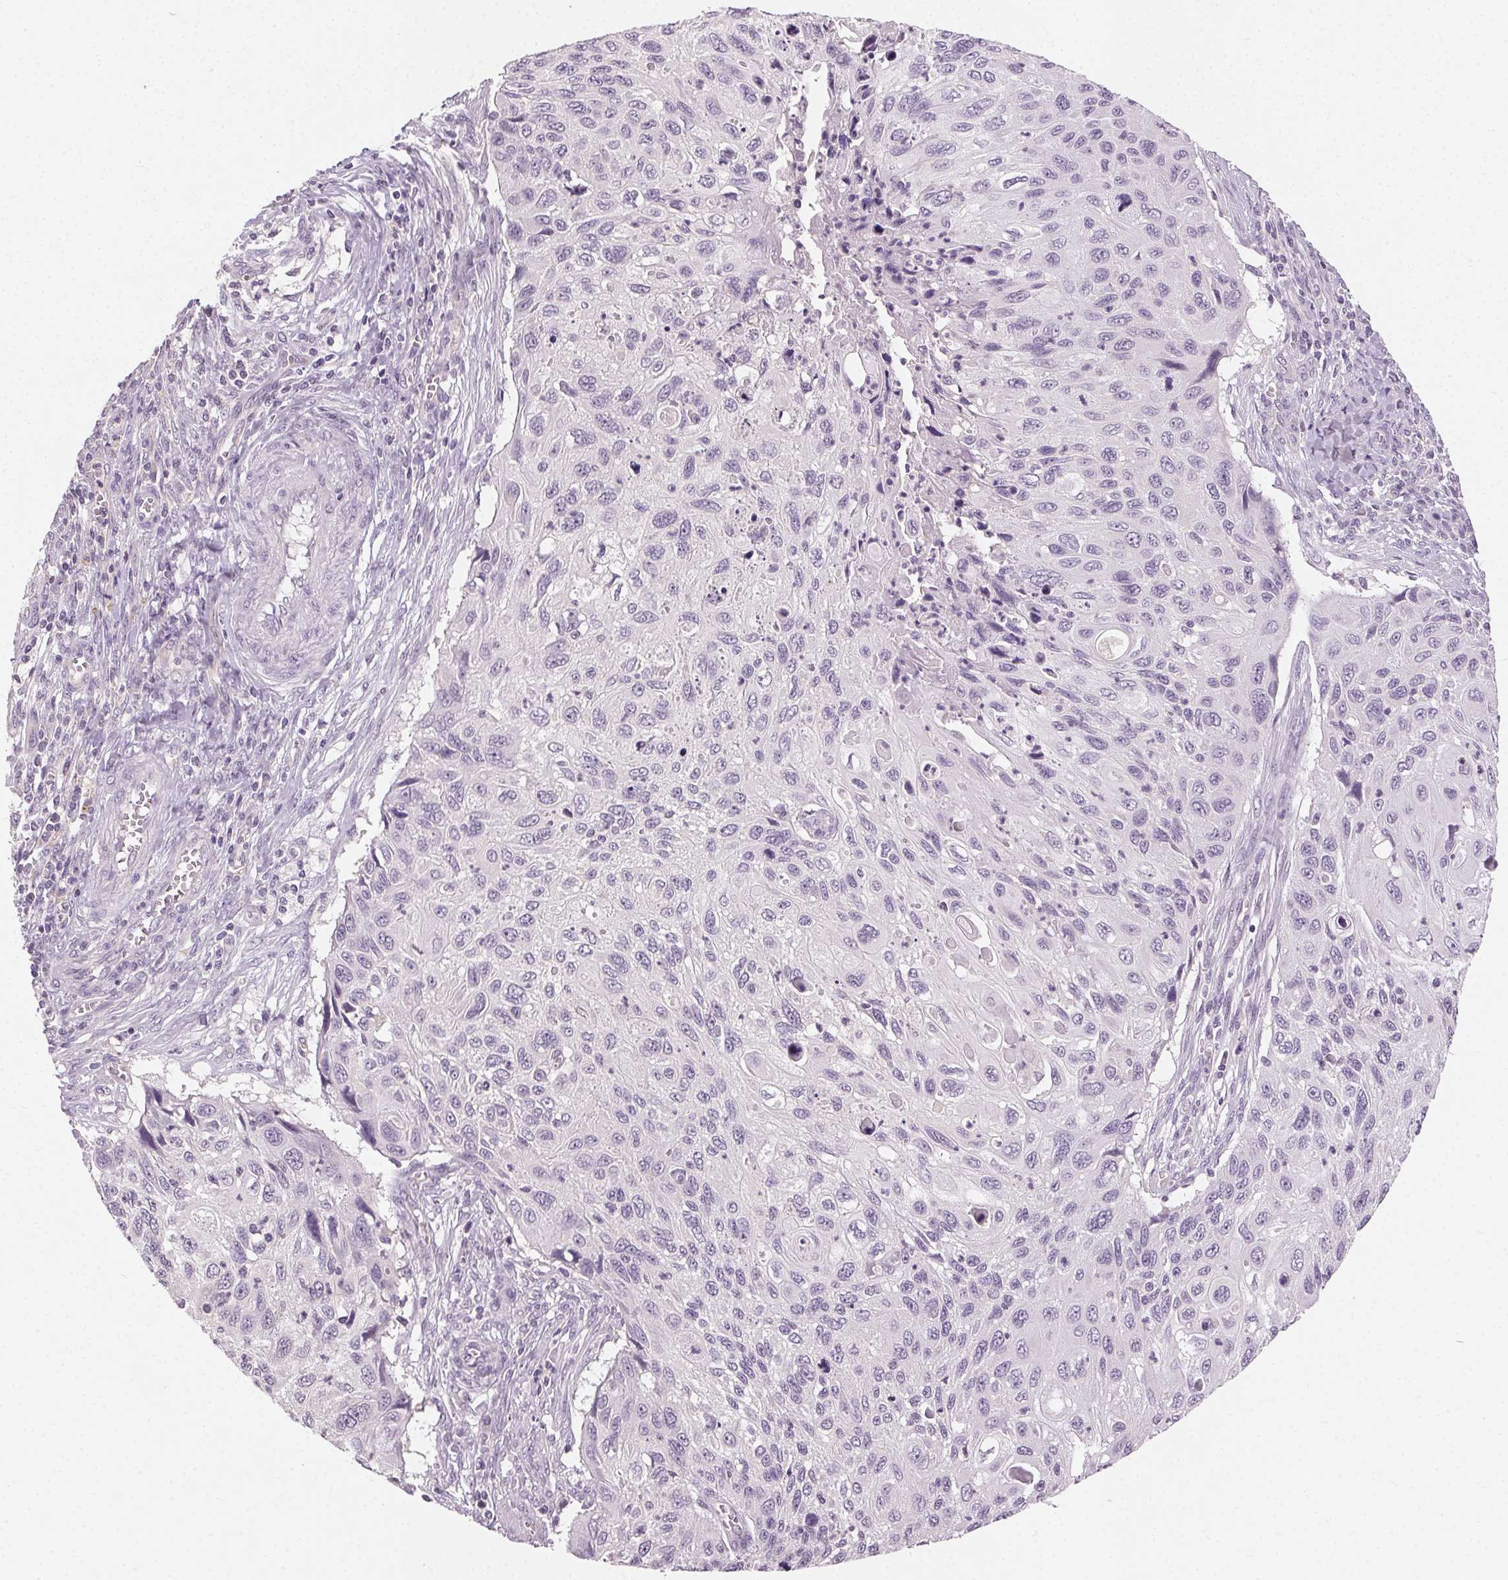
{"staining": {"intensity": "negative", "quantity": "none", "location": "none"}, "tissue": "cervical cancer", "cell_type": "Tumor cells", "image_type": "cancer", "snomed": [{"axis": "morphology", "description": "Squamous cell carcinoma, NOS"}, {"axis": "topography", "description": "Cervix"}], "caption": "Cervical squamous cell carcinoma was stained to show a protein in brown. There is no significant staining in tumor cells. (DAB (3,3'-diaminobenzidine) immunohistochemistry (IHC), high magnification).", "gene": "CLTRN", "patient": {"sex": "female", "age": 70}}